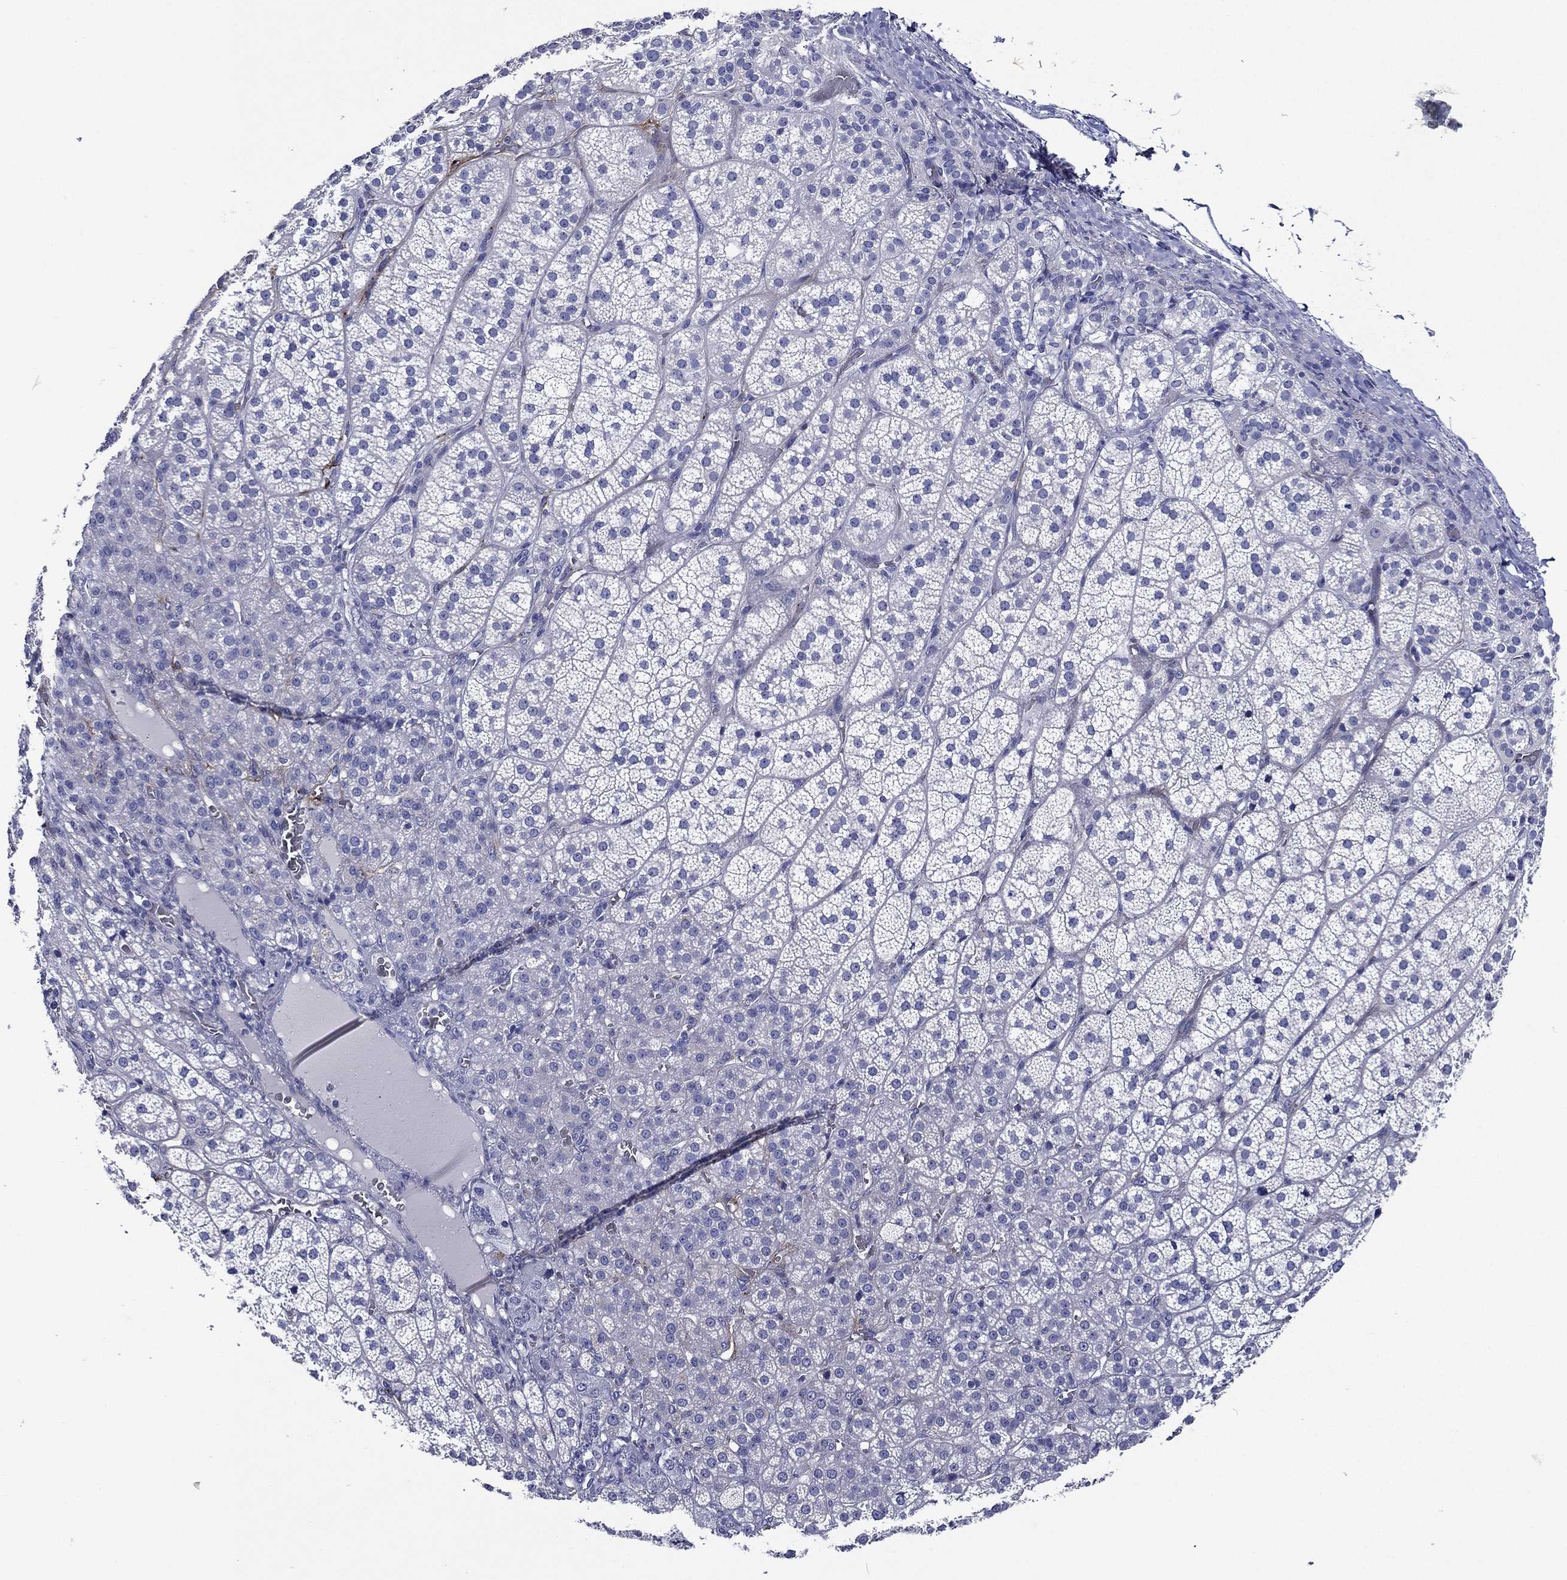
{"staining": {"intensity": "negative", "quantity": "none", "location": "none"}, "tissue": "adrenal gland", "cell_type": "Glandular cells", "image_type": "normal", "snomed": [{"axis": "morphology", "description": "Normal tissue, NOS"}, {"axis": "topography", "description": "Adrenal gland"}], "caption": "The histopathology image exhibits no staining of glandular cells in benign adrenal gland.", "gene": "ACE2", "patient": {"sex": "female", "age": 60}}